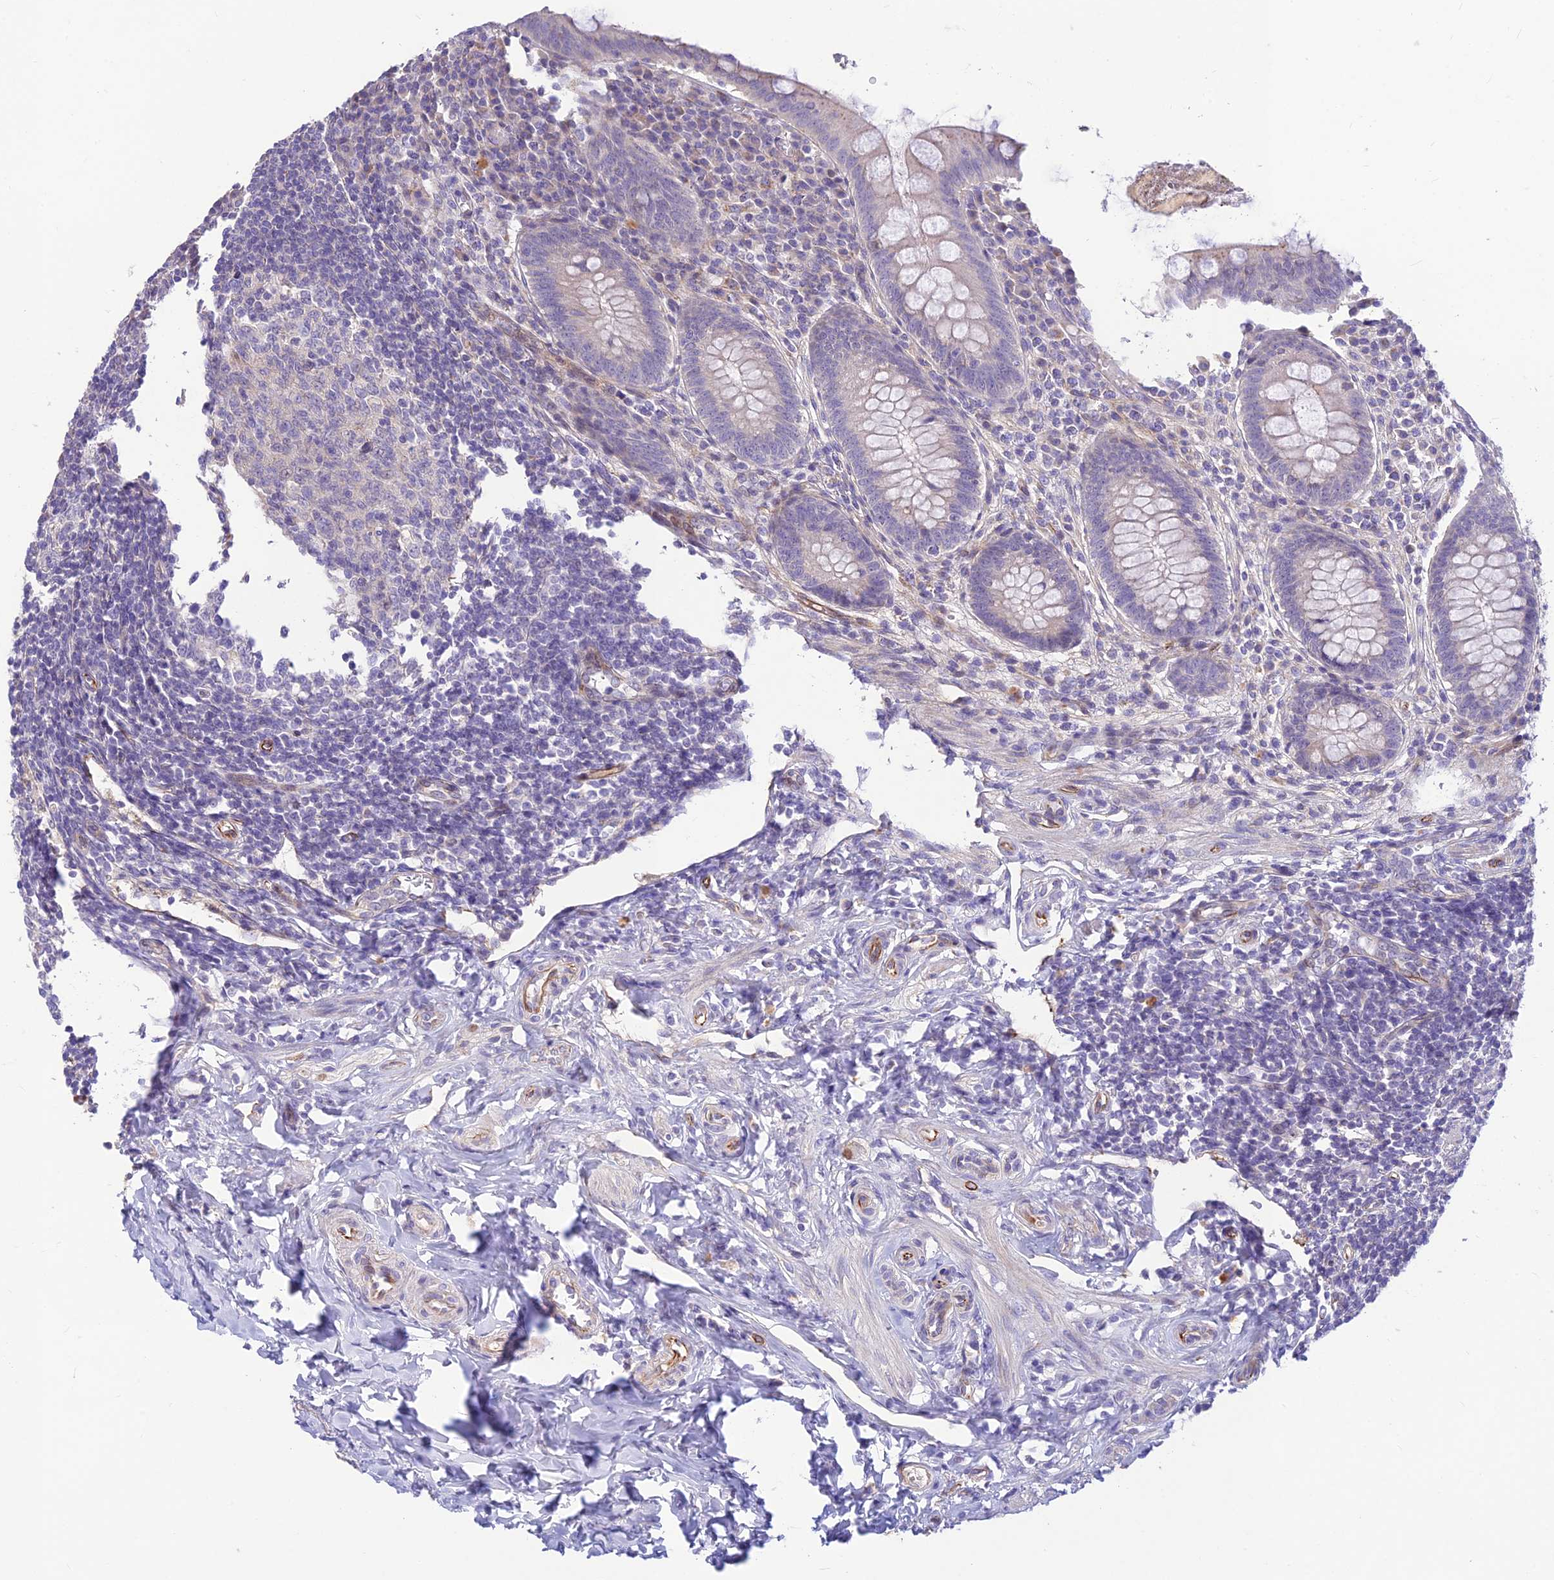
{"staining": {"intensity": "negative", "quantity": "none", "location": "none"}, "tissue": "appendix", "cell_type": "Glandular cells", "image_type": "normal", "snomed": [{"axis": "morphology", "description": "Normal tissue, NOS"}, {"axis": "topography", "description": "Appendix"}], "caption": "The immunohistochemistry photomicrograph has no significant positivity in glandular cells of appendix.", "gene": "ST8SIA5", "patient": {"sex": "female", "age": 33}}